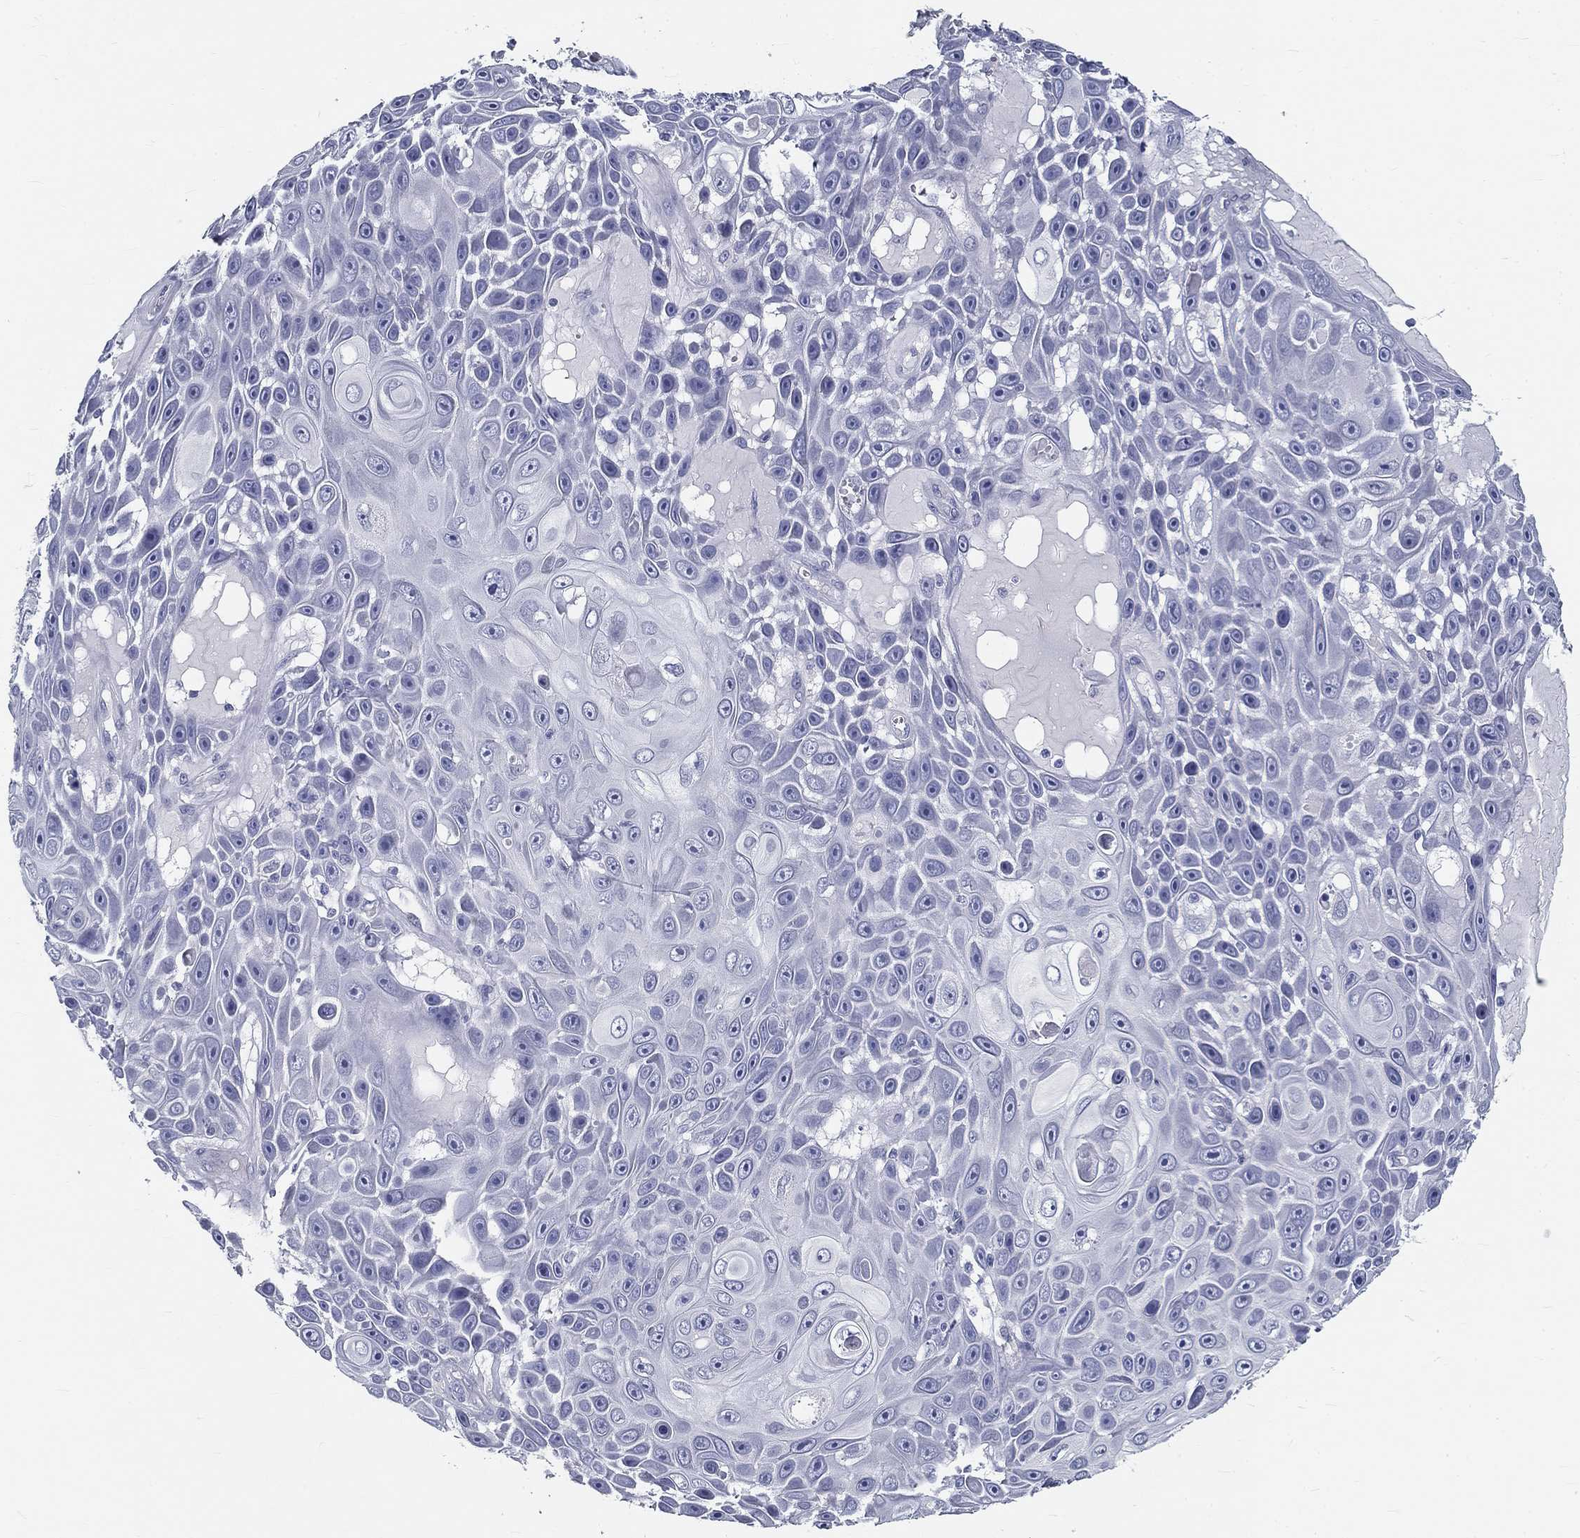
{"staining": {"intensity": "negative", "quantity": "none", "location": "none"}, "tissue": "skin cancer", "cell_type": "Tumor cells", "image_type": "cancer", "snomed": [{"axis": "morphology", "description": "Squamous cell carcinoma, NOS"}, {"axis": "topography", "description": "Skin"}], "caption": "This is a image of immunohistochemistry (IHC) staining of squamous cell carcinoma (skin), which shows no positivity in tumor cells. (Stains: DAB (3,3'-diaminobenzidine) immunohistochemistry (IHC) with hematoxylin counter stain, Microscopy: brightfield microscopy at high magnification).", "gene": "GALNTL5", "patient": {"sex": "male", "age": 82}}